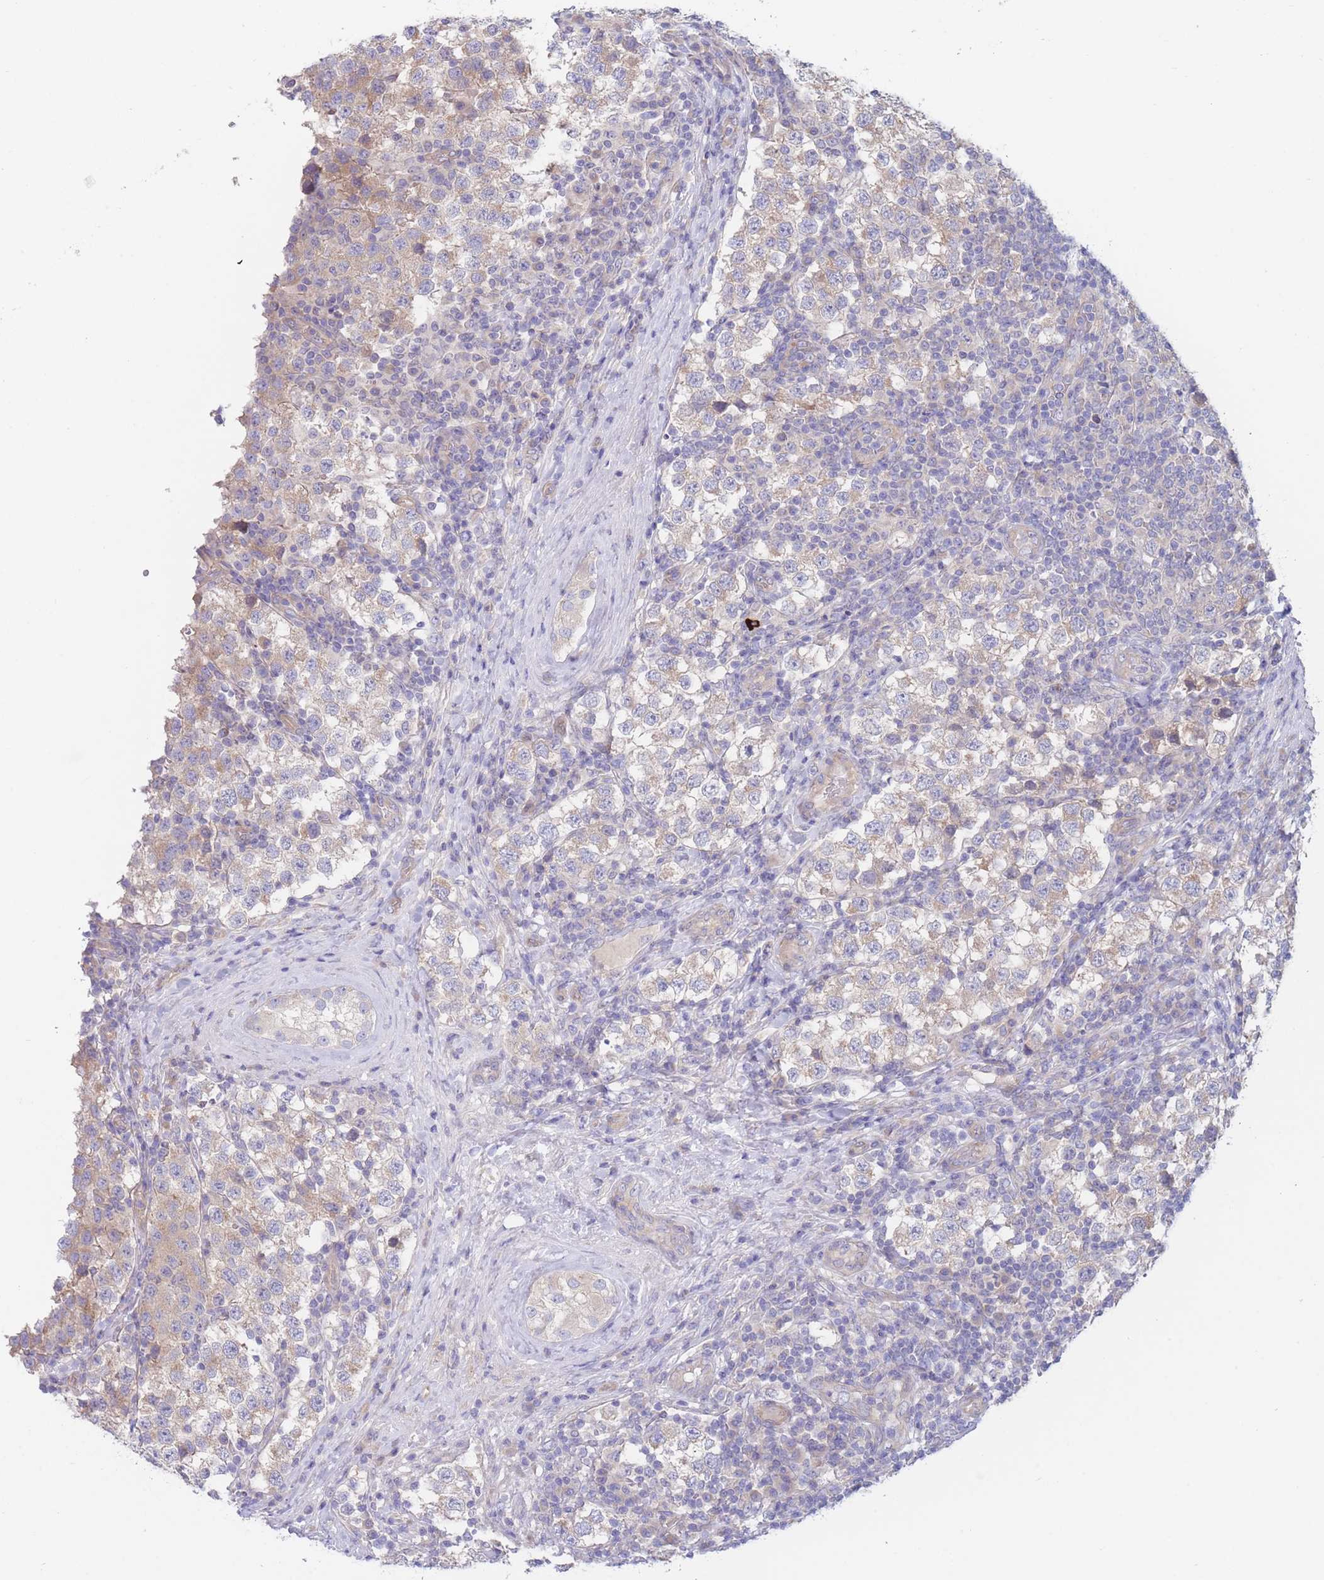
{"staining": {"intensity": "weak", "quantity": ">75%", "location": "cytoplasmic/membranous"}, "tissue": "testis cancer", "cell_type": "Tumor cells", "image_type": "cancer", "snomed": [{"axis": "morphology", "description": "Seminoma, NOS"}, {"axis": "topography", "description": "Testis"}], "caption": "Testis cancer stained for a protein exhibits weak cytoplasmic/membranous positivity in tumor cells.", "gene": "ZNF281", "patient": {"sex": "male", "age": 34}}